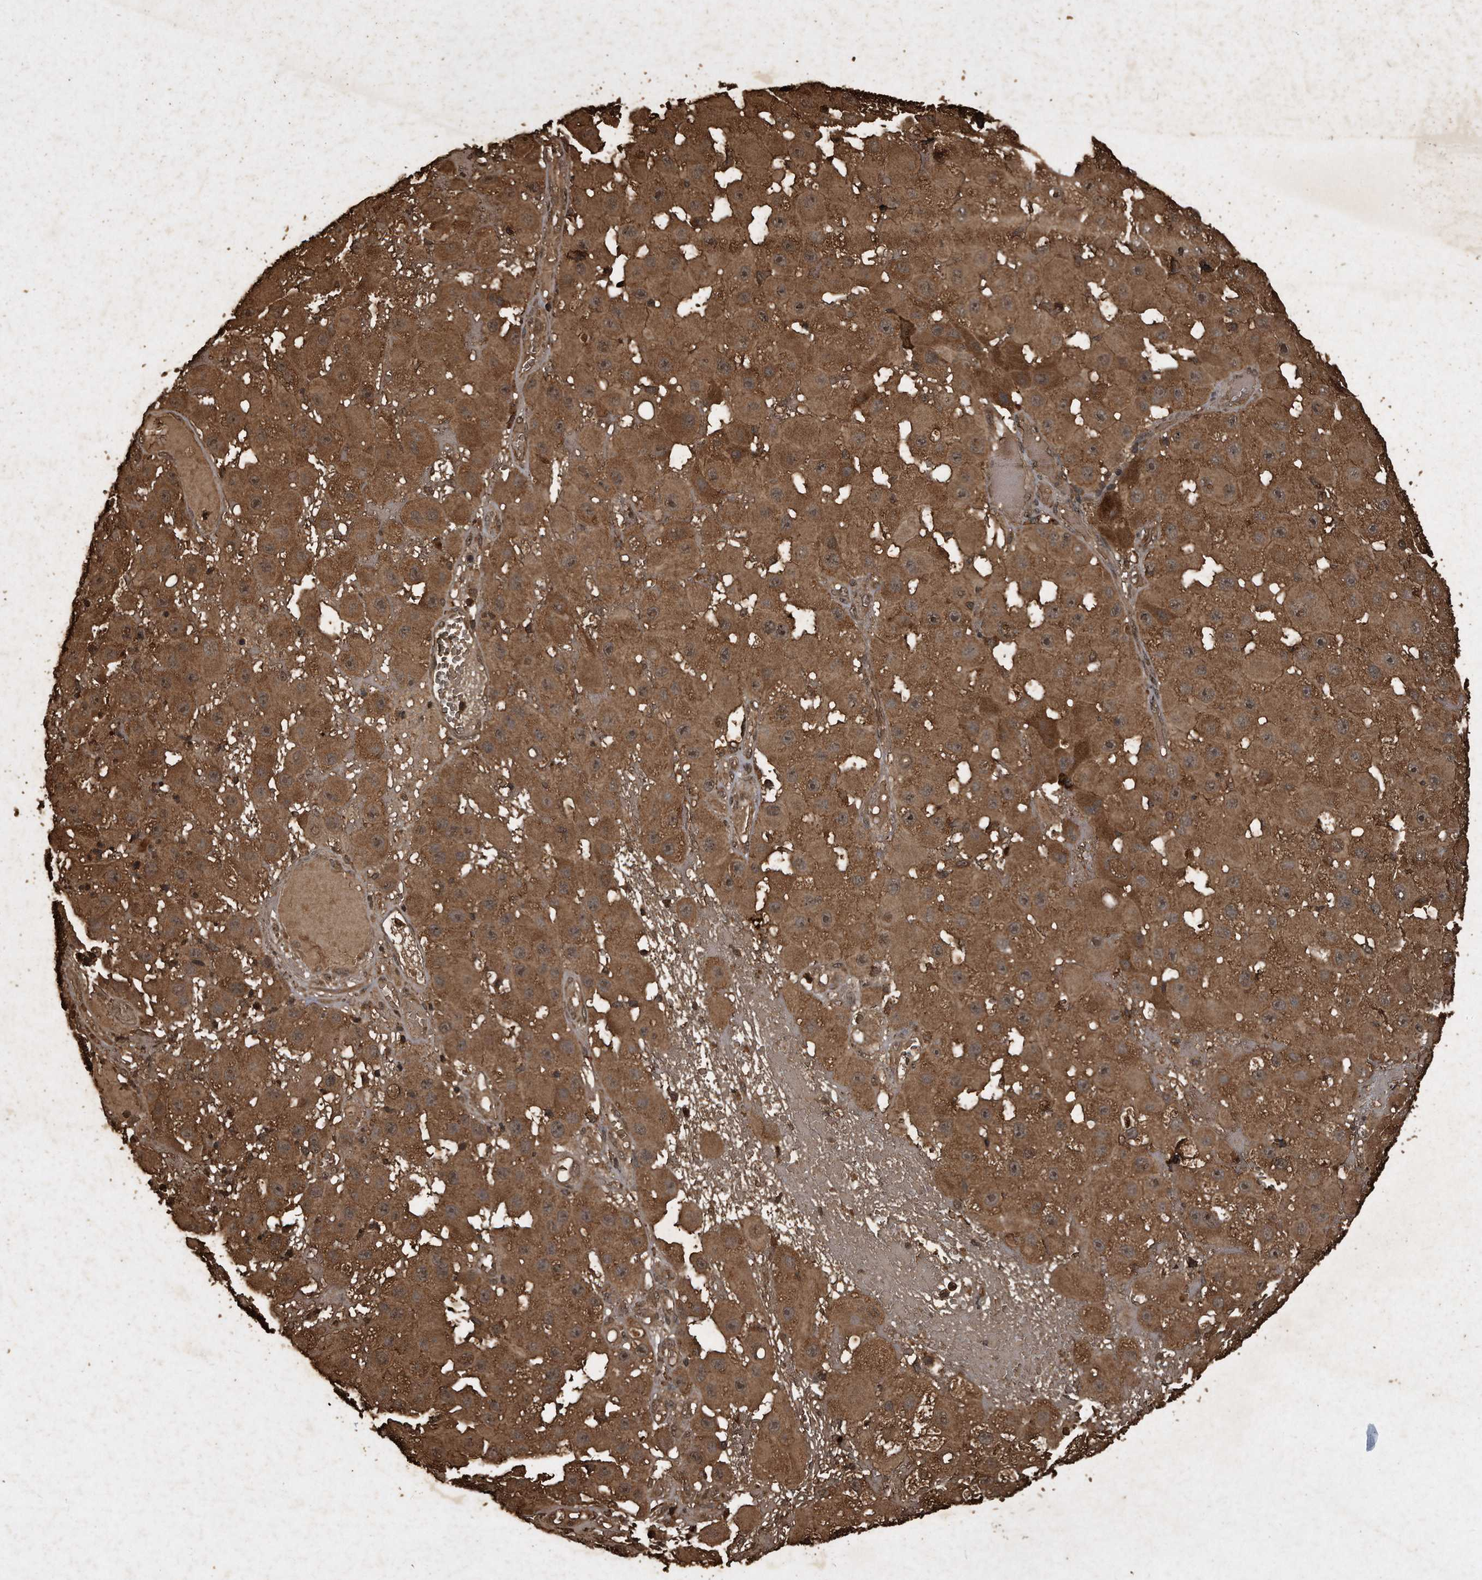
{"staining": {"intensity": "strong", "quantity": ">75%", "location": "cytoplasmic/membranous"}, "tissue": "melanoma", "cell_type": "Tumor cells", "image_type": "cancer", "snomed": [{"axis": "morphology", "description": "Malignant melanoma, NOS"}, {"axis": "topography", "description": "Skin"}], "caption": "Immunohistochemistry photomicrograph of neoplastic tissue: malignant melanoma stained using IHC demonstrates high levels of strong protein expression localized specifically in the cytoplasmic/membranous of tumor cells, appearing as a cytoplasmic/membranous brown color.", "gene": "CFLAR", "patient": {"sex": "female", "age": 81}}